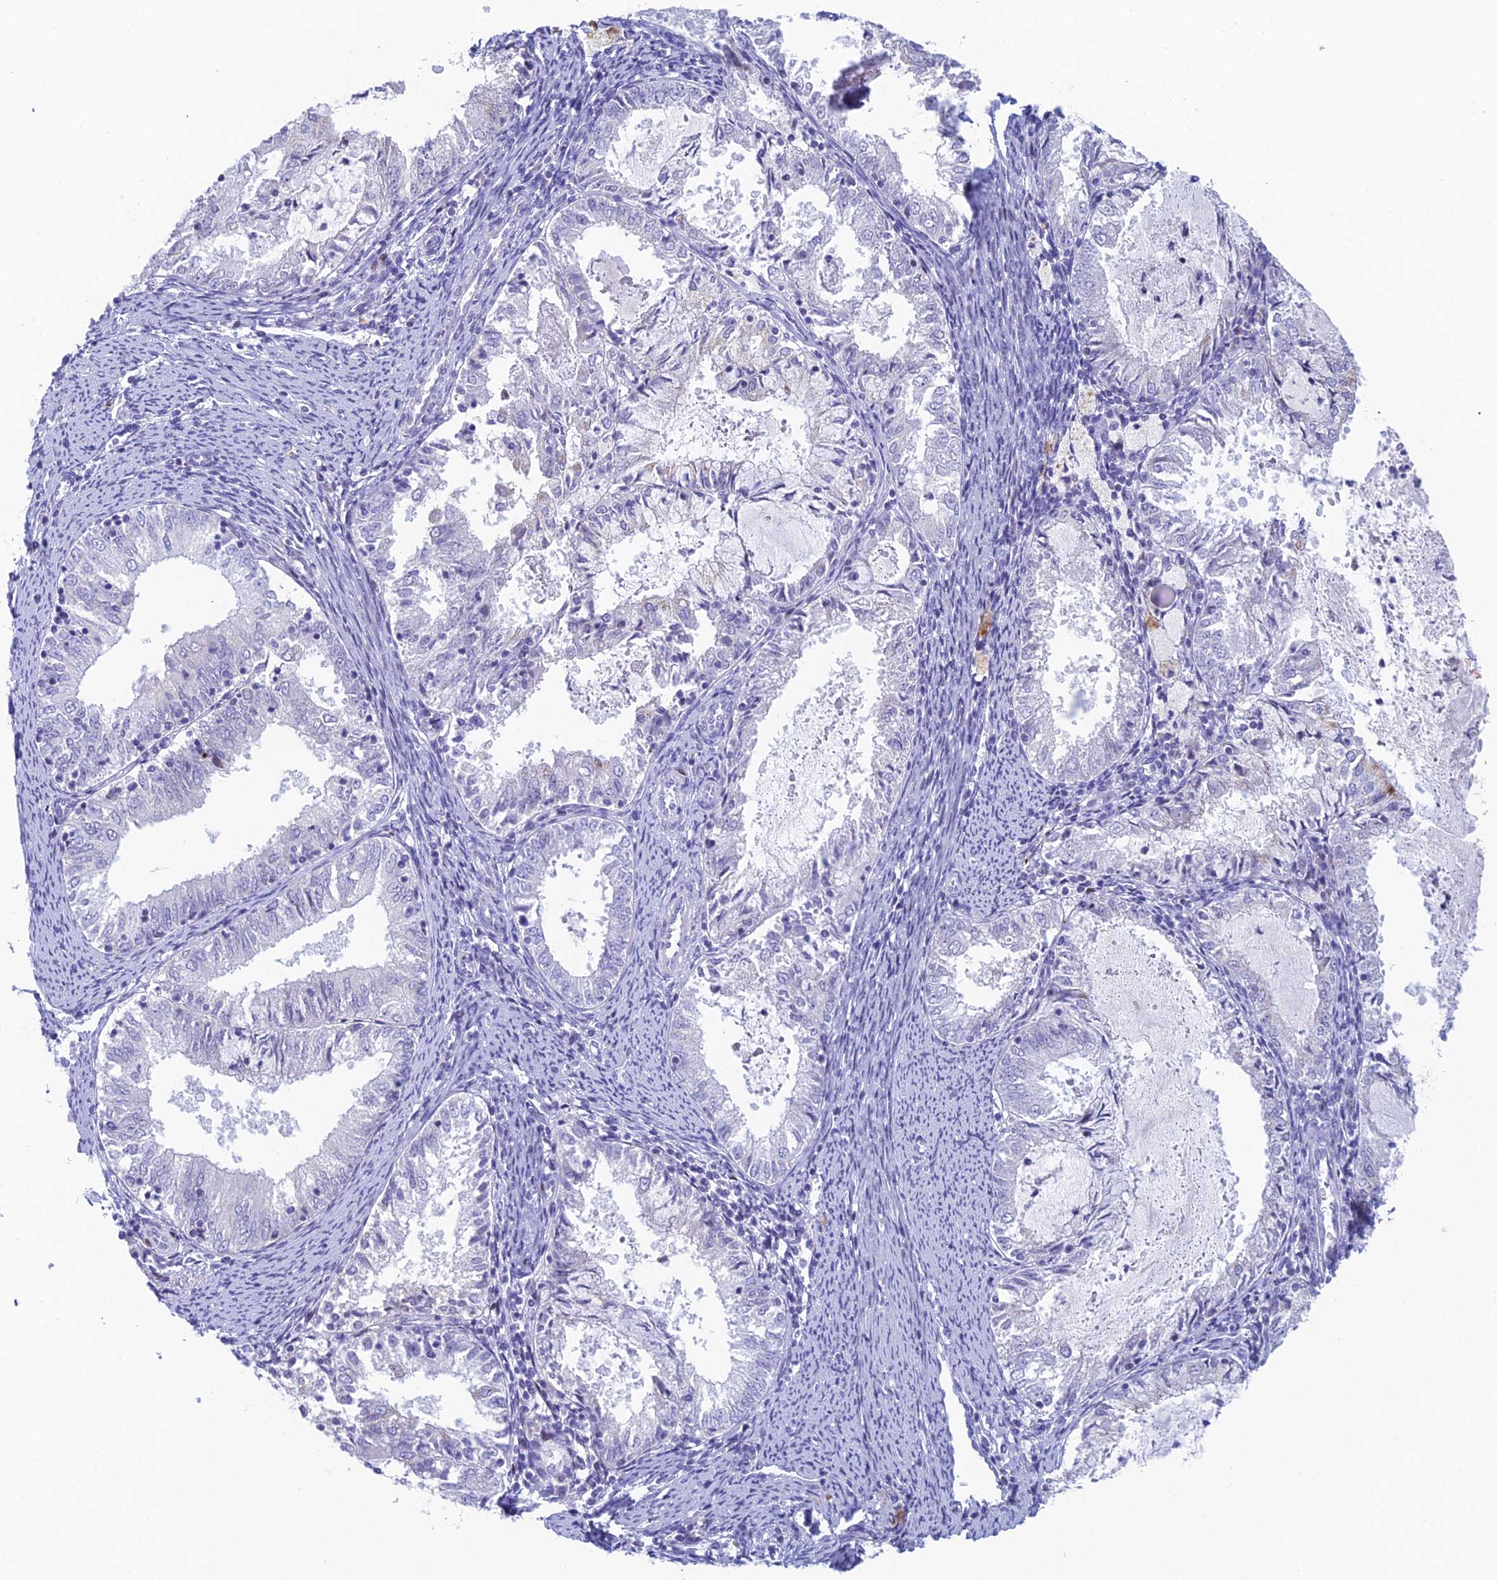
{"staining": {"intensity": "negative", "quantity": "none", "location": "none"}, "tissue": "endometrial cancer", "cell_type": "Tumor cells", "image_type": "cancer", "snomed": [{"axis": "morphology", "description": "Adenocarcinoma, NOS"}, {"axis": "topography", "description": "Endometrium"}], "caption": "Immunohistochemical staining of endometrial cancer displays no significant expression in tumor cells. Brightfield microscopy of immunohistochemistry stained with DAB (3,3'-diaminobenzidine) (brown) and hematoxylin (blue), captured at high magnification.", "gene": "REXO5", "patient": {"sex": "female", "age": 57}}